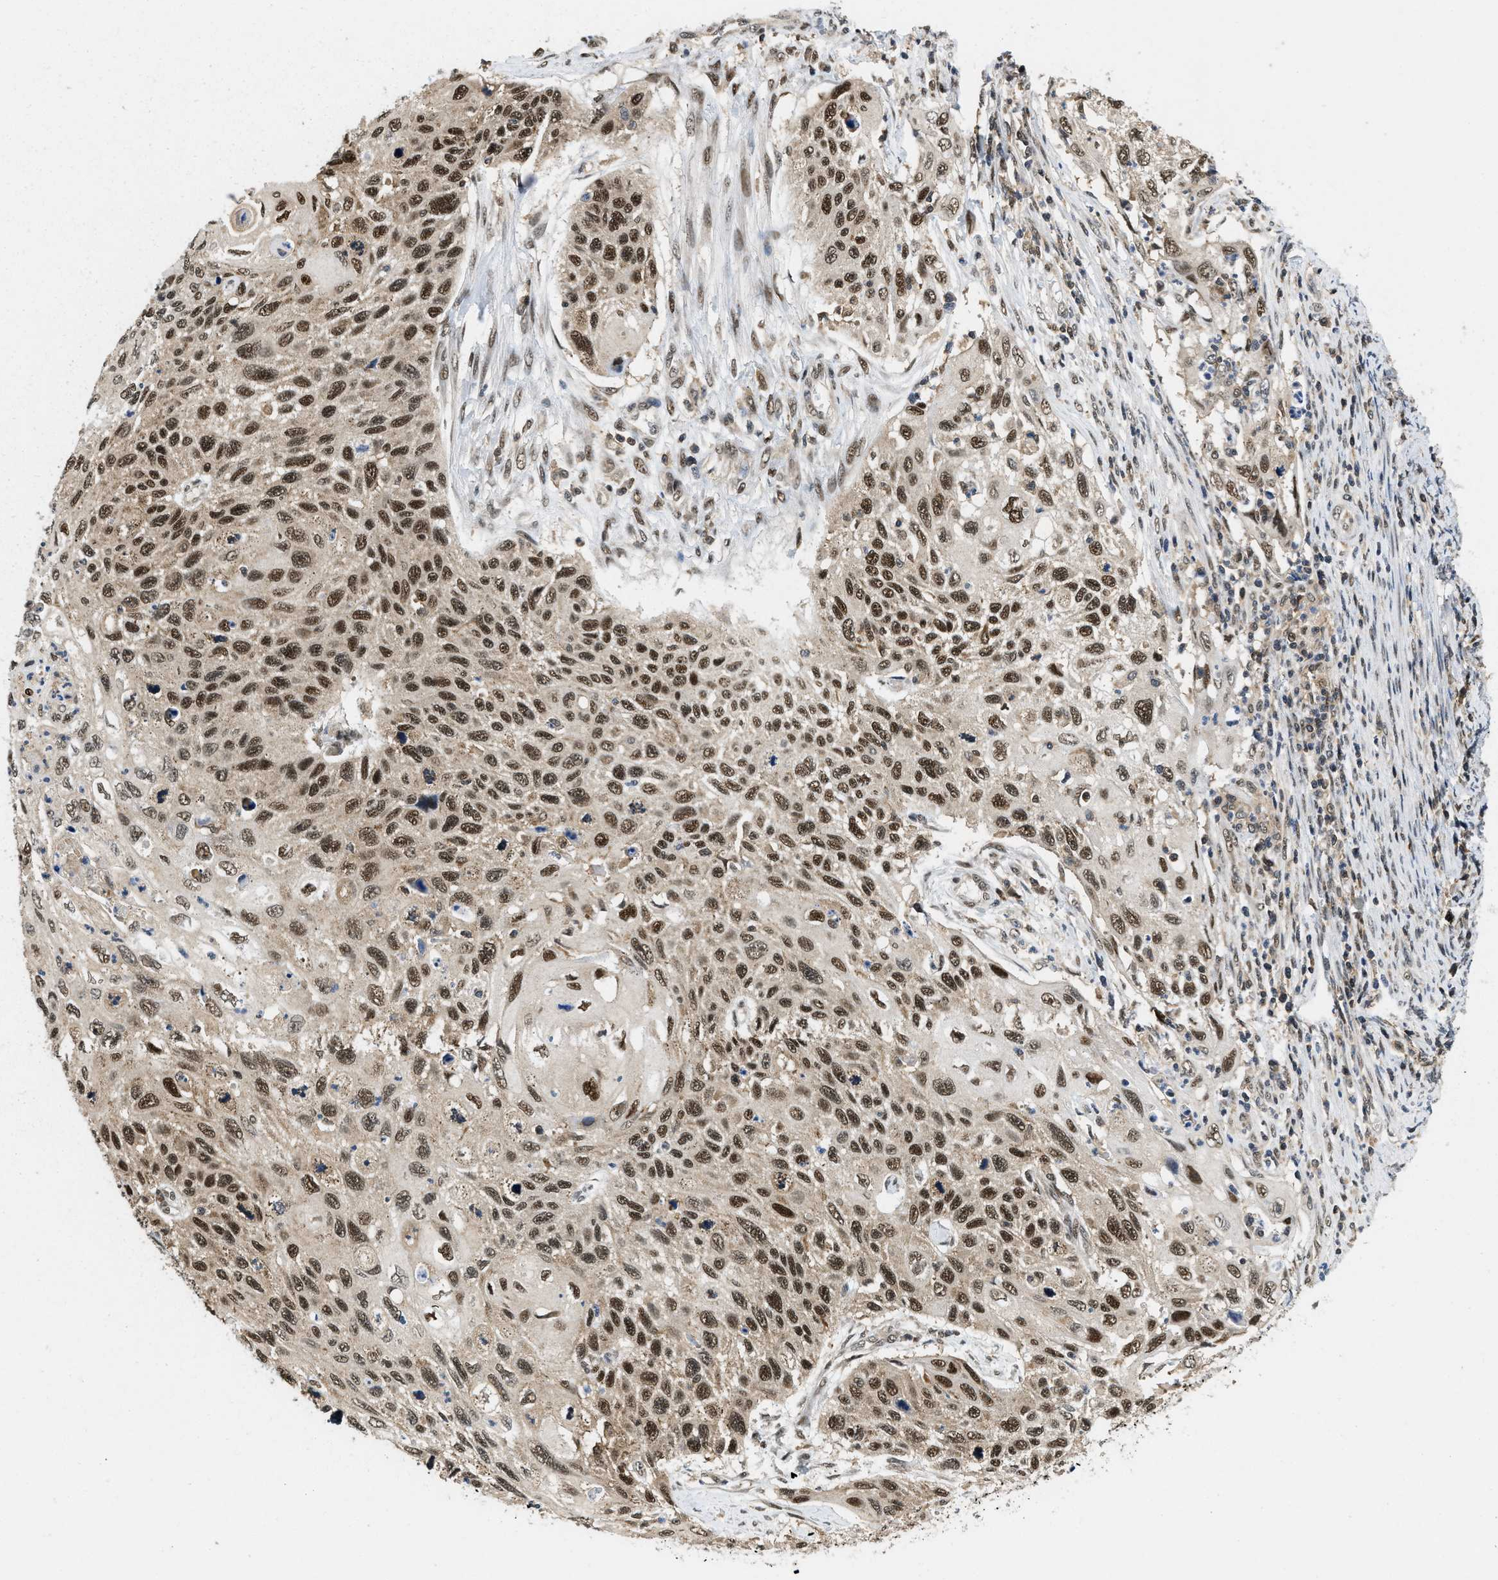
{"staining": {"intensity": "strong", "quantity": ">75%", "location": "nuclear"}, "tissue": "cervical cancer", "cell_type": "Tumor cells", "image_type": "cancer", "snomed": [{"axis": "morphology", "description": "Squamous cell carcinoma, NOS"}, {"axis": "topography", "description": "Cervix"}], "caption": "A brown stain shows strong nuclear expression of a protein in cervical squamous cell carcinoma tumor cells.", "gene": "ATF7IP", "patient": {"sex": "female", "age": 70}}